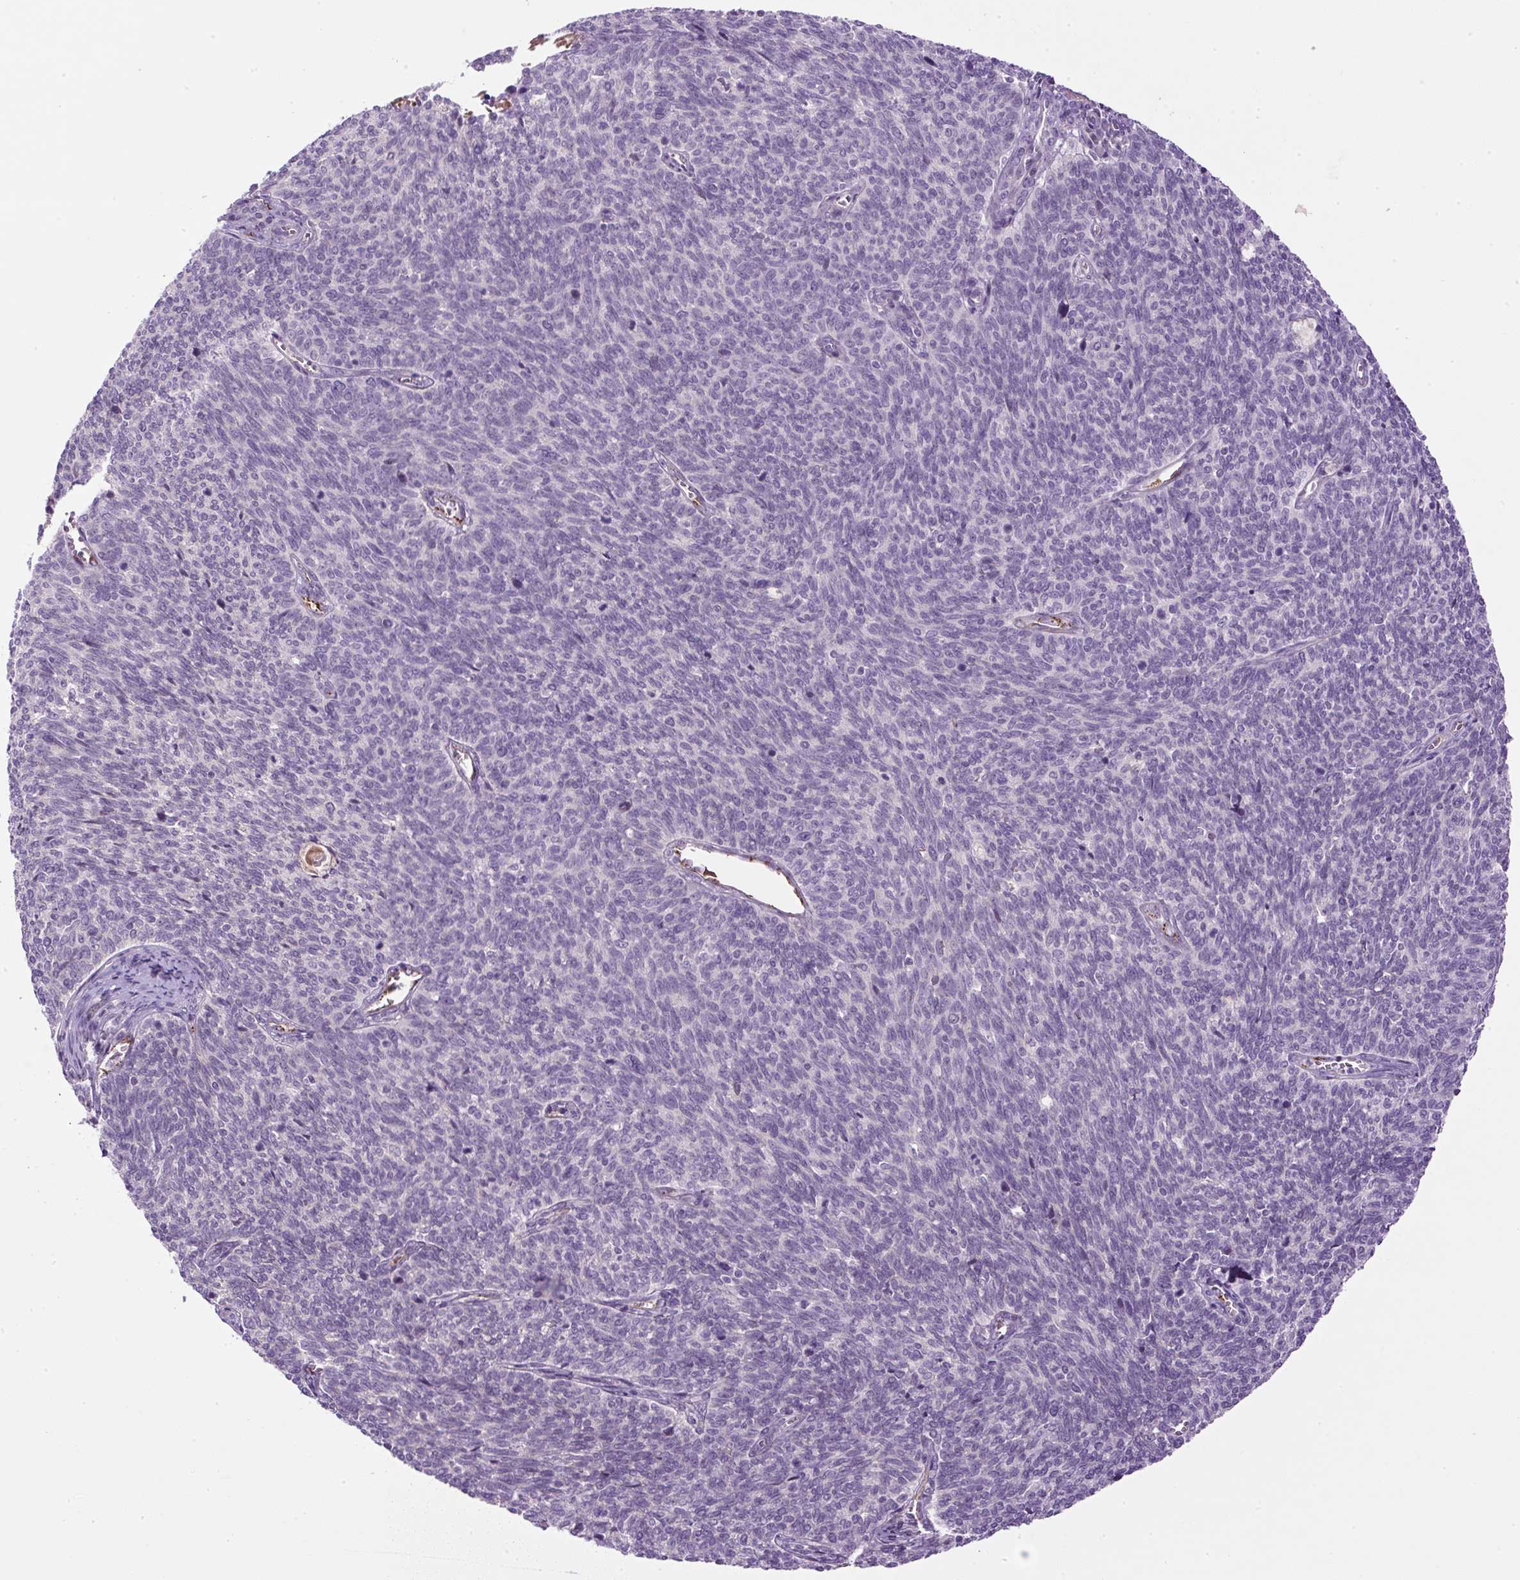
{"staining": {"intensity": "negative", "quantity": "none", "location": "none"}, "tissue": "cervical cancer", "cell_type": "Tumor cells", "image_type": "cancer", "snomed": [{"axis": "morphology", "description": "Squamous cell carcinoma, NOS"}, {"axis": "topography", "description": "Cervix"}], "caption": "Immunohistochemical staining of human cervical cancer displays no significant expression in tumor cells. (DAB immunohistochemistry (IHC) visualized using brightfield microscopy, high magnification).", "gene": "LEFTY2", "patient": {"sex": "female", "age": 39}}